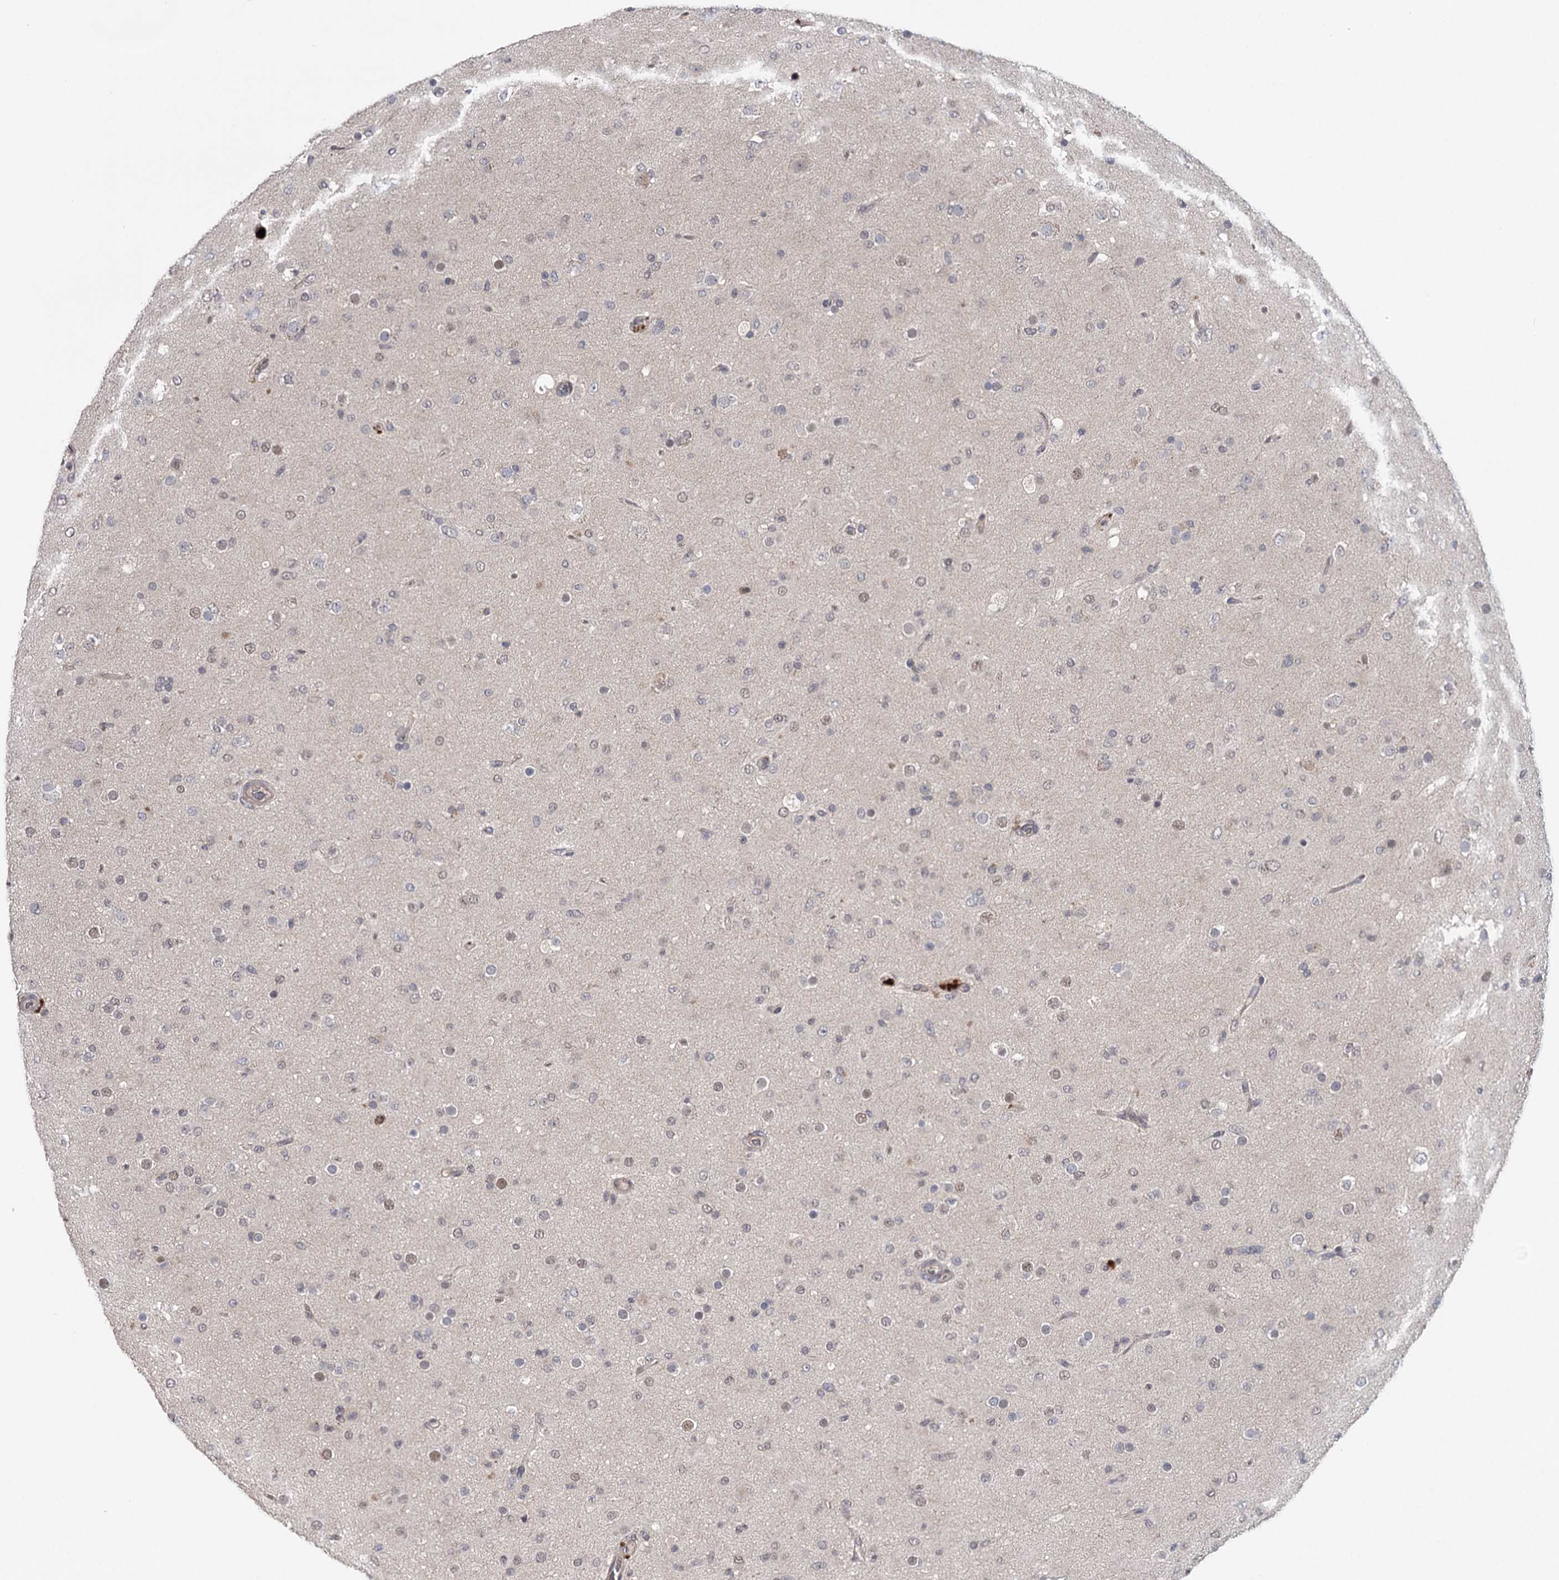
{"staining": {"intensity": "weak", "quantity": "25%-75%", "location": "nuclear"}, "tissue": "glioma", "cell_type": "Tumor cells", "image_type": "cancer", "snomed": [{"axis": "morphology", "description": "Glioma, malignant, Low grade"}, {"axis": "topography", "description": "Brain"}], "caption": "Glioma stained for a protein displays weak nuclear positivity in tumor cells.", "gene": "GTSF1", "patient": {"sex": "male", "age": 65}}